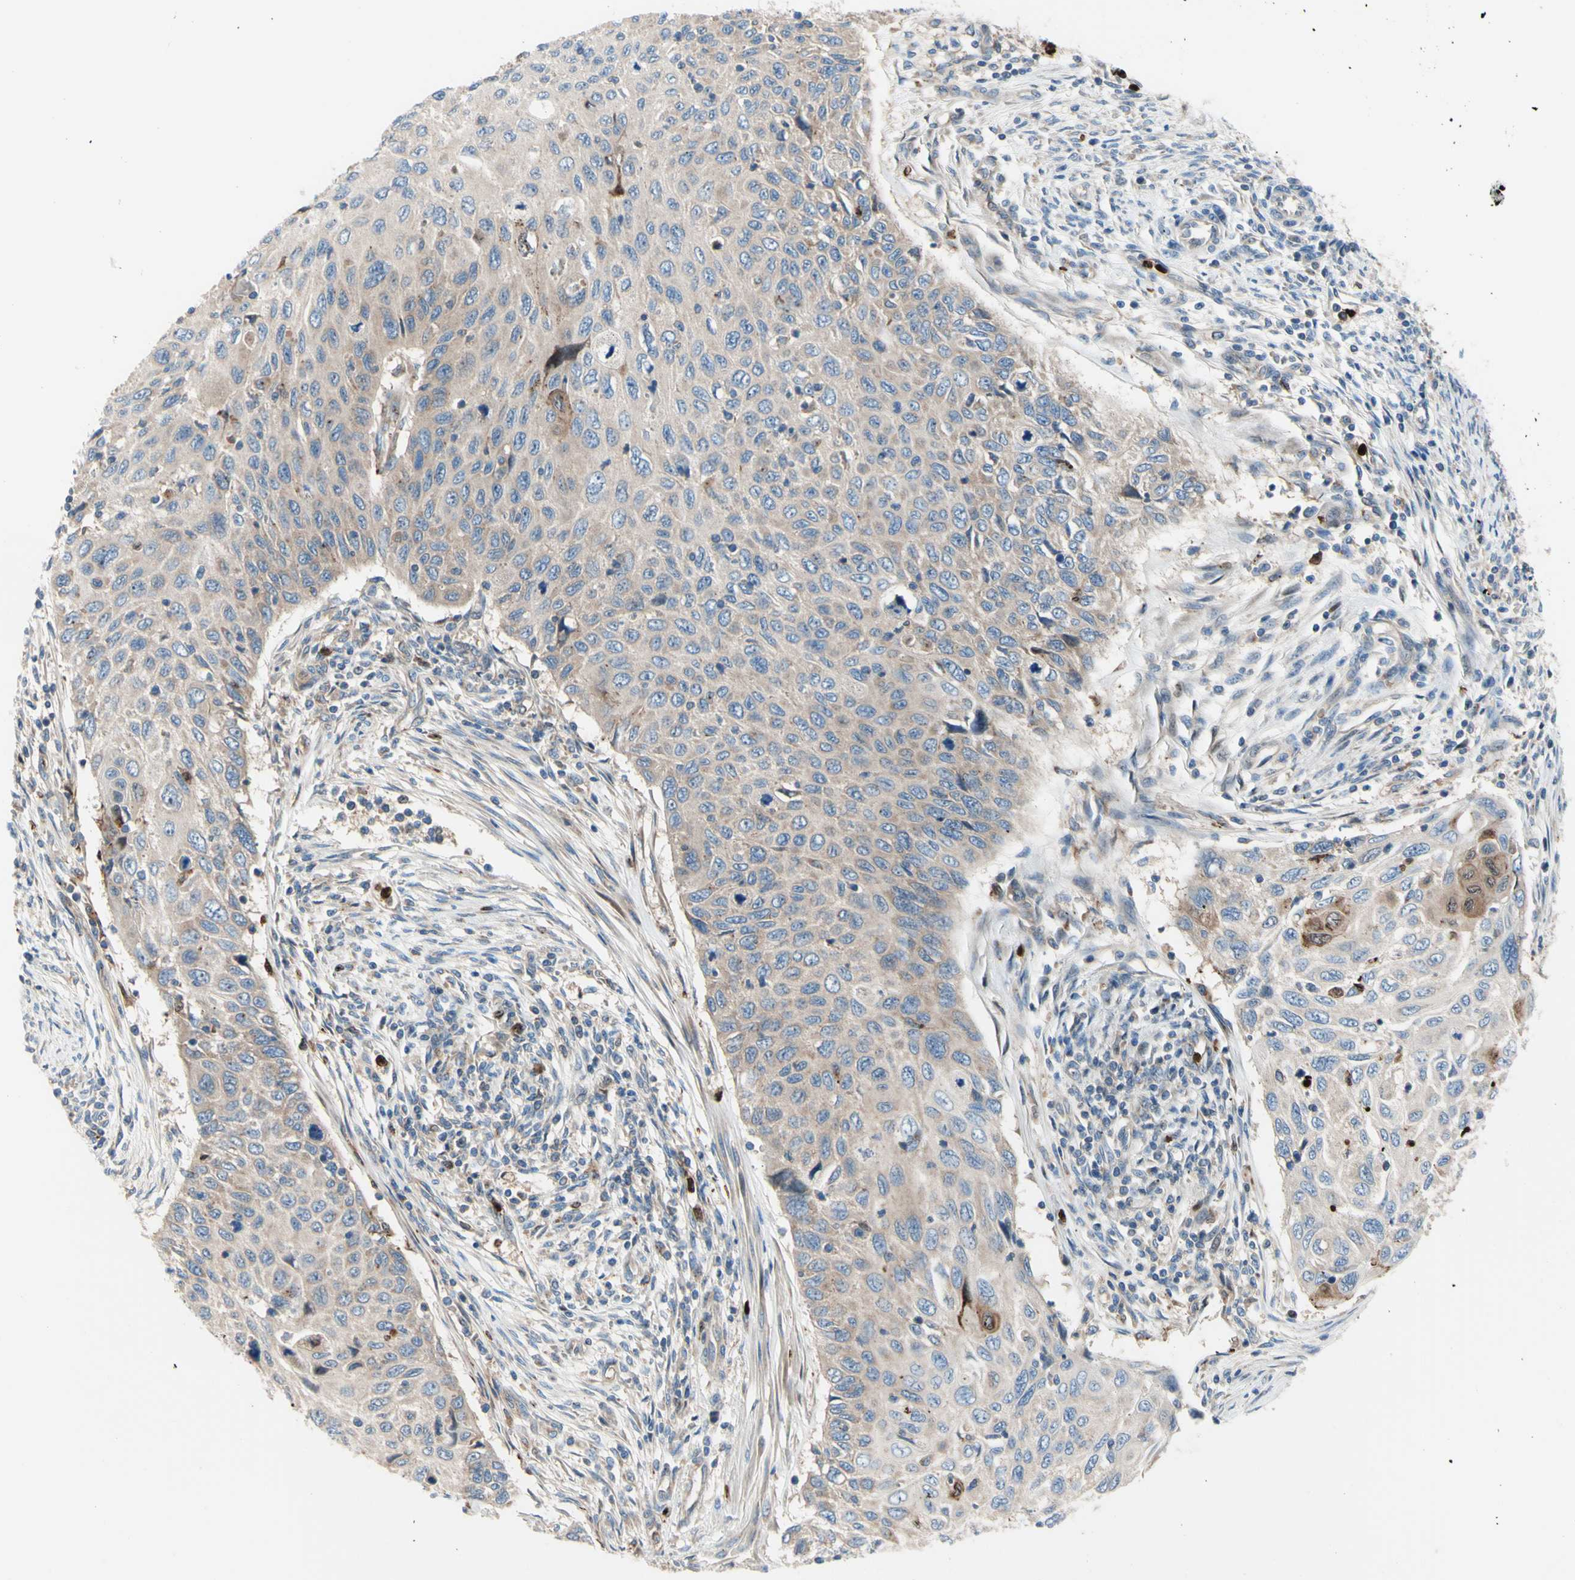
{"staining": {"intensity": "weak", "quantity": ">75%", "location": "cytoplasmic/membranous"}, "tissue": "cervical cancer", "cell_type": "Tumor cells", "image_type": "cancer", "snomed": [{"axis": "morphology", "description": "Squamous cell carcinoma, NOS"}, {"axis": "topography", "description": "Cervix"}], "caption": "A brown stain highlights weak cytoplasmic/membranous staining of a protein in cervical cancer tumor cells. The staining was performed using DAB (3,3'-diaminobenzidine) to visualize the protein expression in brown, while the nuclei were stained in blue with hematoxylin (Magnification: 20x).", "gene": "USP9X", "patient": {"sex": "female", "age": 70}}